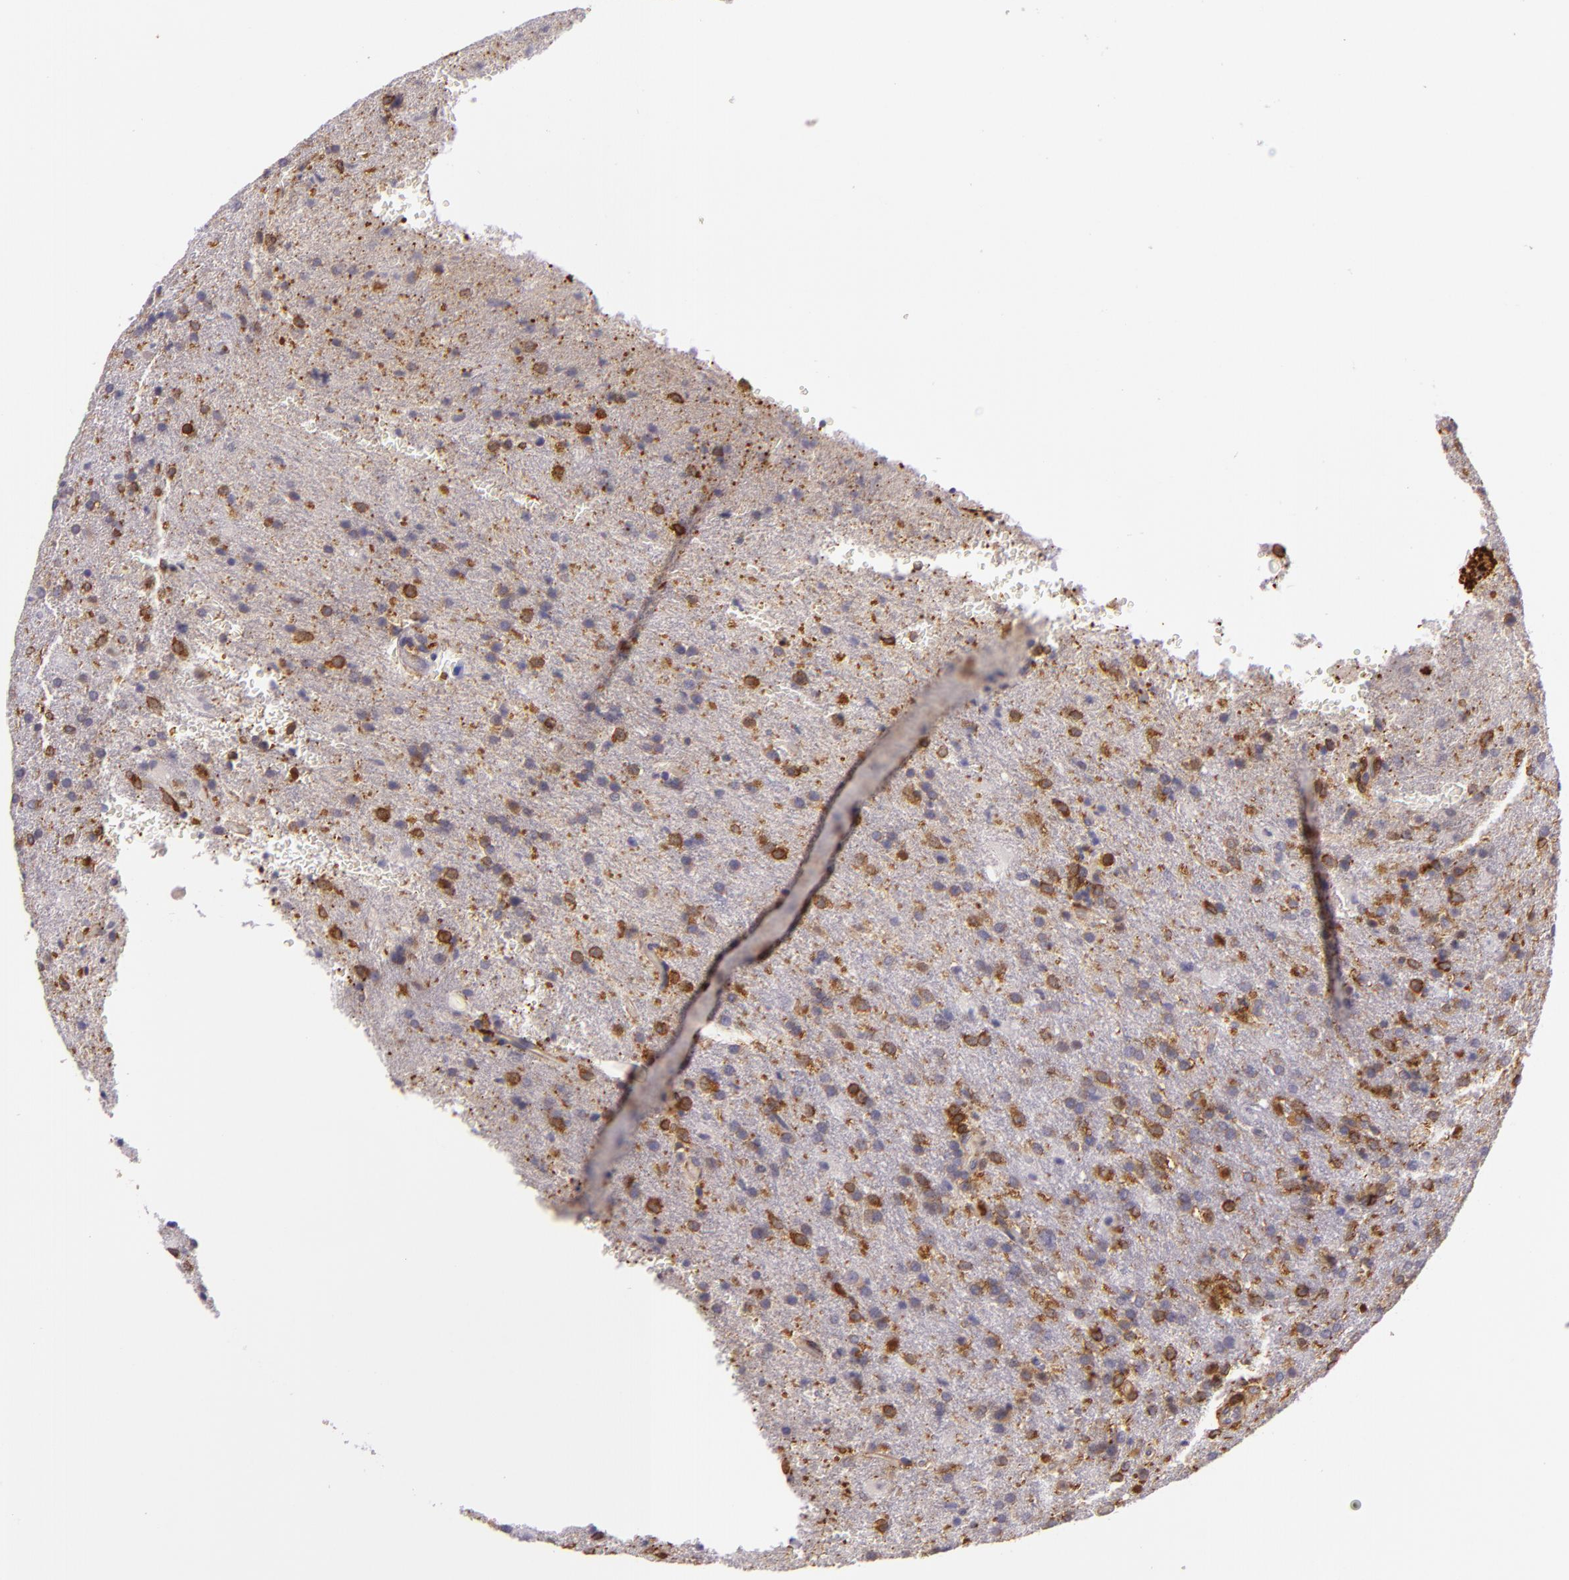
{"staining": {"intensity": "moderate", "quantity": ">75%", "location": "cytoplasmic/membranous"}, "tissue": "glioma", "cell_type": "Tumor cells", "image_type": "cancer", "snomed": [{"axis": "morphology", "description": "Glioma, malignant, High grade"}, {"axis": "topography", "description": "Brain"}], "caption": "Glioma stained with DAB immunohistochemistry exhibits medium levels of moderate cytoplasmic/membranous expression in about >75% of tumor cells. The staining was performed using DAB (3,3'-diaminobenzidine) to visualize the protein expression in brown, while the nuclei were stained in blue with hematoxylin (Magnification: 20x).", "gene": "TLN1", "patient": {"sex": "male", "age": 68}}